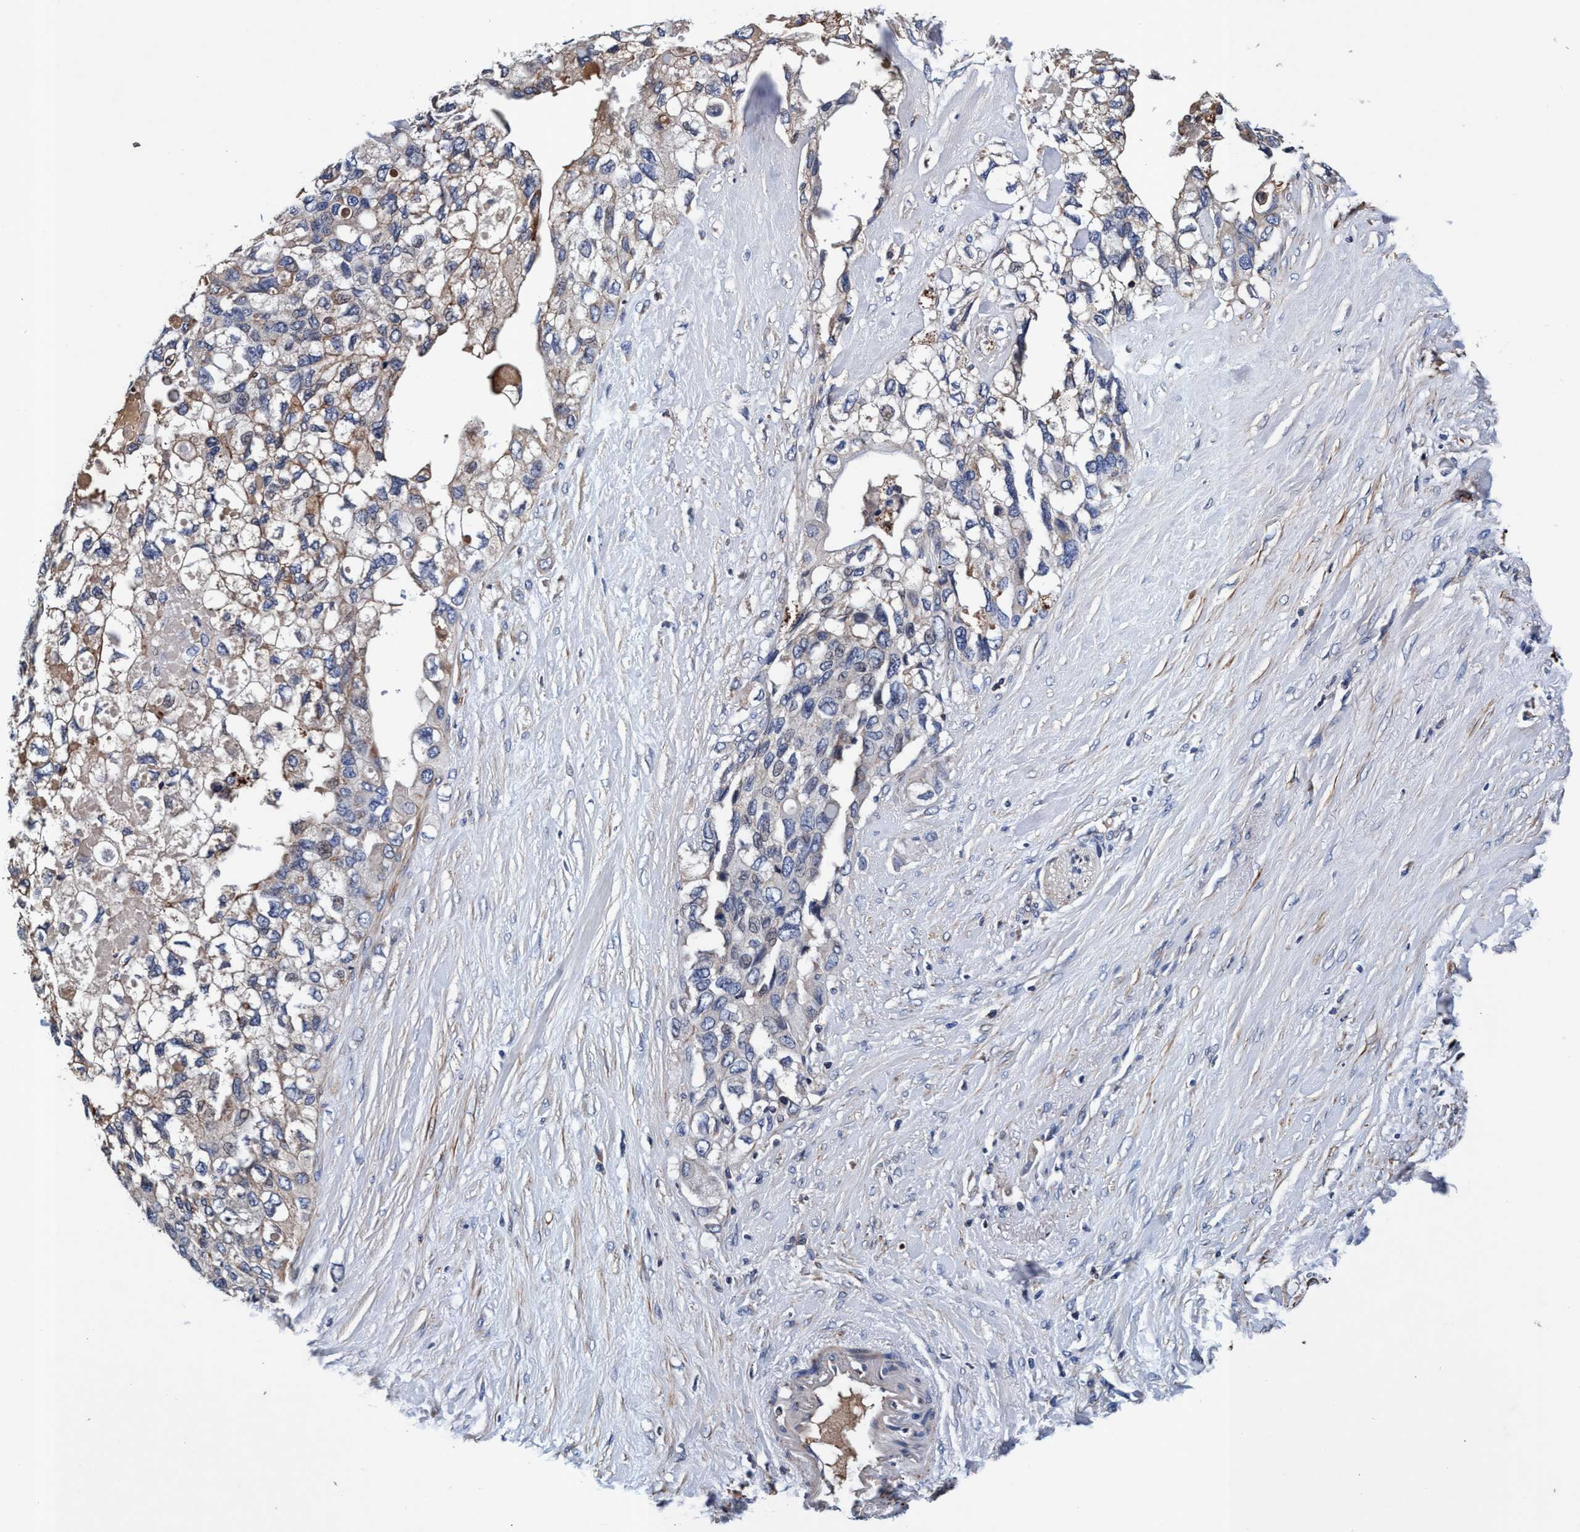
{"staining": {"intensity": "weak", "quantity": "<25%", "location": "cytoplasmic/membranous"}, "tissue": "pancreatic cancer", "cell_type": "Tumor cells", "image_type": "cancer", "snomed": [{"axis": "morphology", "description": "Adenocarcinoma, NOS"}, {"axis": "topography", "description": "Pancreas"}], "caption": "IHC image of human adenocarcinoma (pancreatic) stained for a protein (brown), which demonstrates no expression in tumor cells.", "gene": "RNF208", "patient": {"sex": "female", "age": 56}}